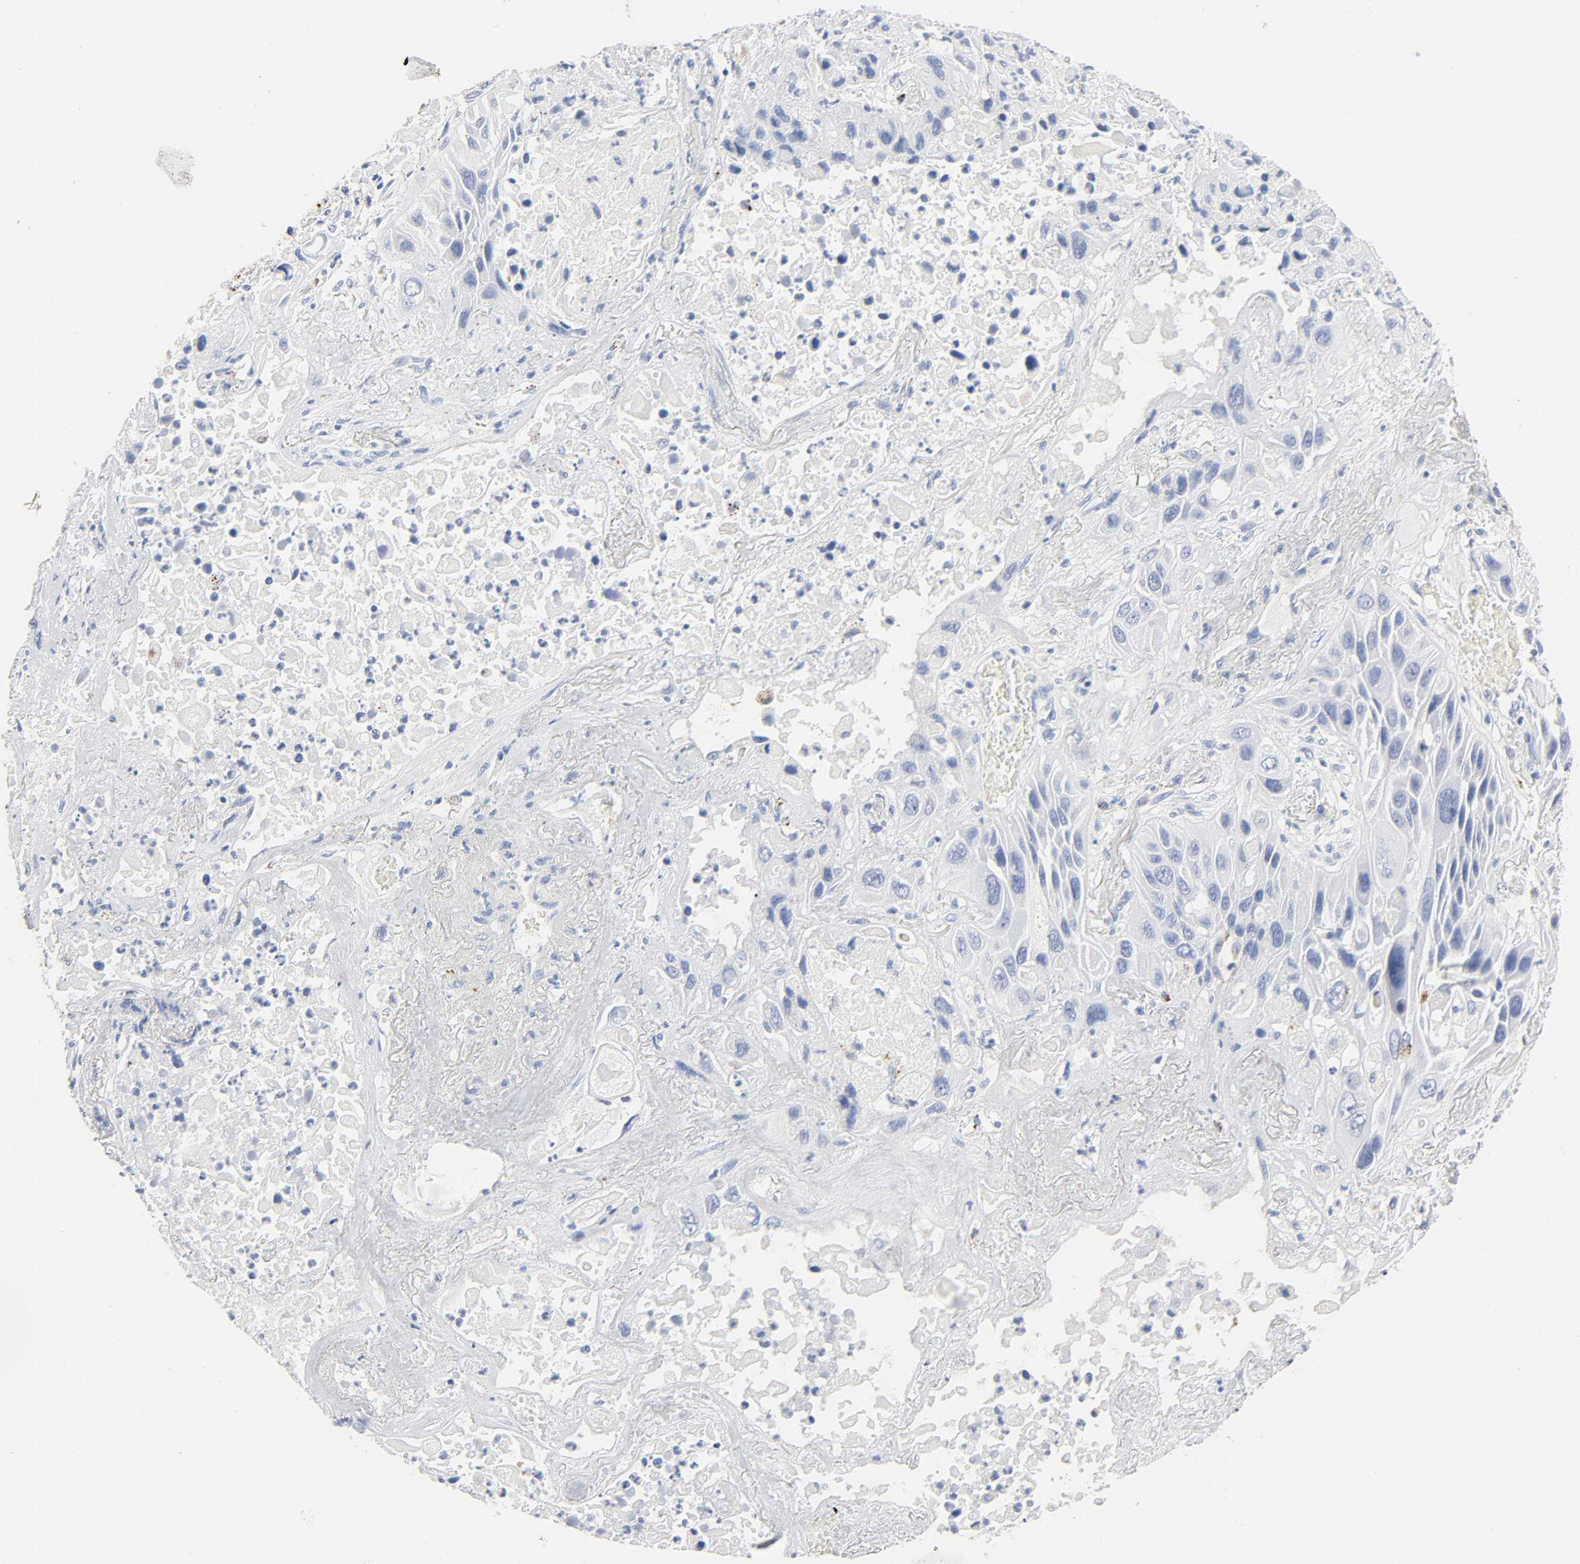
{"staining": {"intensity": "negative", "quantity": "none", "location": "none"}, "tissue": "lung cancer", "cell_type": "Tumor cells", "image_type": "cancer", "snomed": [{"axis": "morphology", "description": "Squamous cell carcinoma, NOS"}, {"axis": "topography", "description": "Lung"}], "caption": "An immunohistochemistry micrograph of lung cancer is shown. There is no staining in tumor cells of lung cancer. Nuclei are stained in blue.", "gene": "PLP1", "patient": {"sex": "female", "age": 76}}